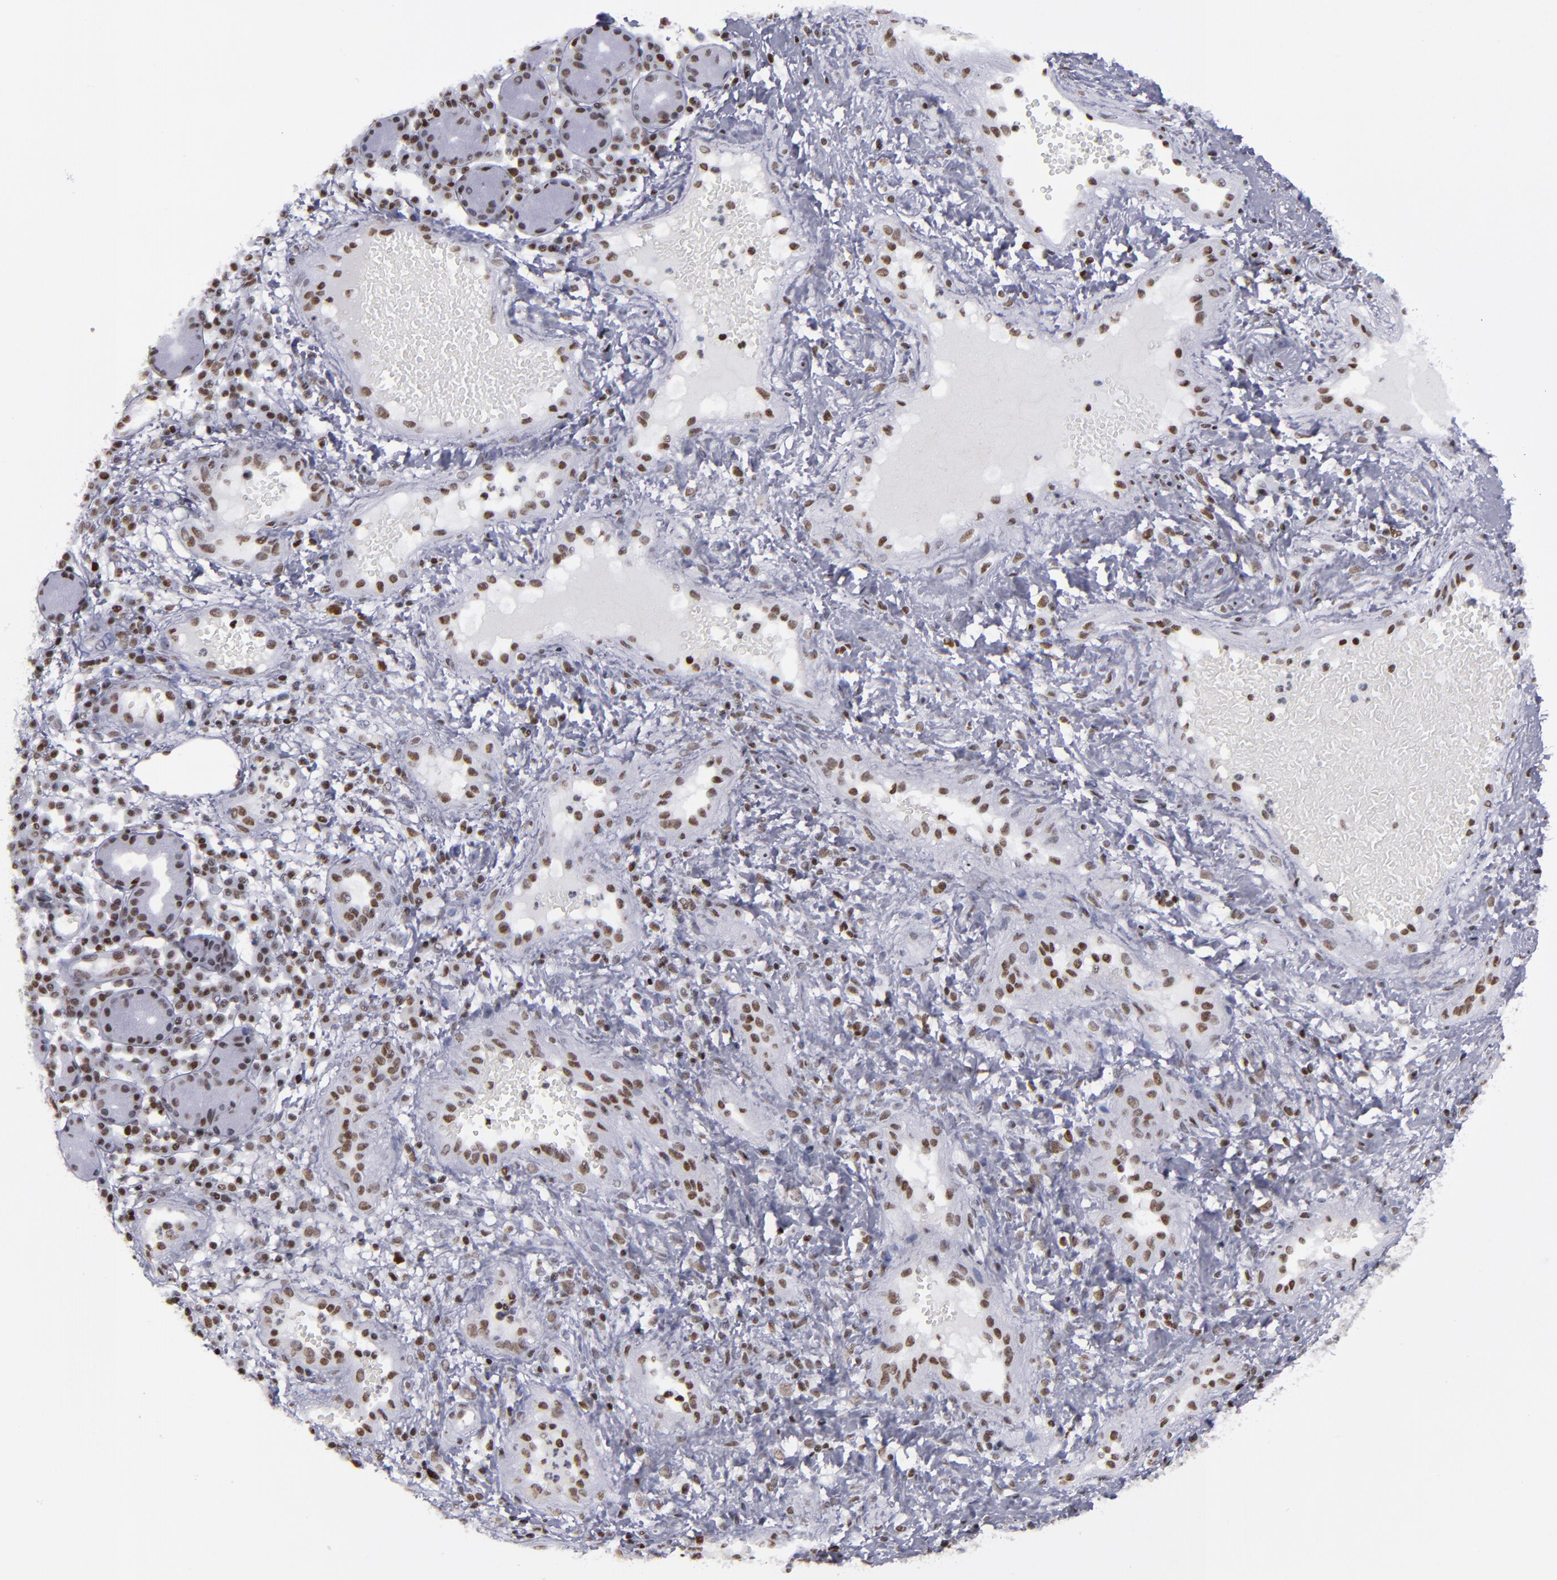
{"staining": {"intensity": "moderate", "quantity": ">75%", "location": "nuclear"}, "tissue": "nasopharynx", "cell_type": "Respiratory epithelial cells", "image_type": "normal", "snomed": [{"axis": "morphology", "description": "Normal tissue, NOS"}, {"axis": "morphology", "description": "Inflammation, NOS"}, {"axis": "morphology", "description": "Malignant melanoma, Metastatic site"}, {"axis": "topography", "description": "Nasopharynx"}], "caption": "Immunohistochemical staining of normal nasopharynx reveals moderate nuclear protein expression in about >75% of respiratory epithelial cells.", "gene": "TERF2", "patient": {"sex": "female", "age": 55}}